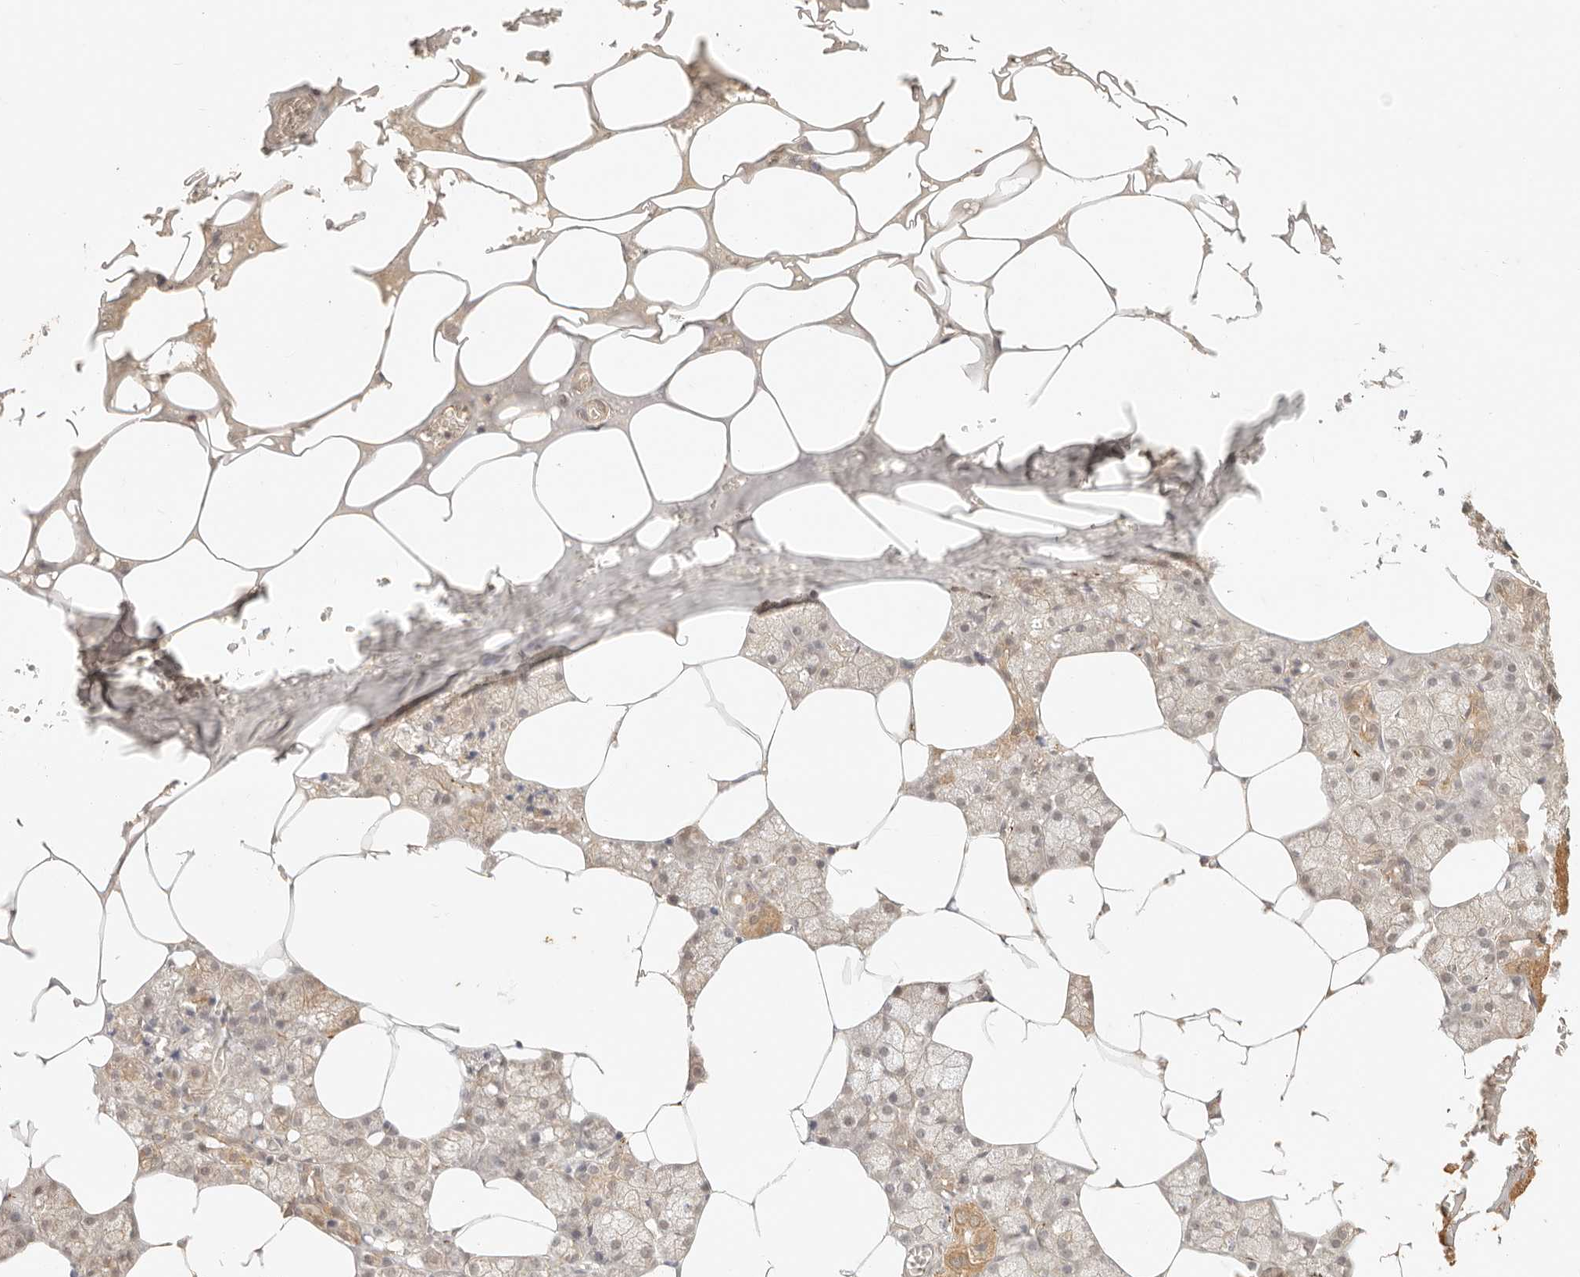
{"staining": {"intensity": "moderate", "quantity": "25%-75%", "location": "cytoplasmic/membranous"}, "tissue": "salivary gland", "cell_type": "Glandular cells", "image_type": "normal", "snomed": [{"axis": "morphology", "description": "Normal tissue, NOS"}, {"axis": "topography", "description": "Salivary gland"}], "caption": "This micrograph demonstrates immunohistochemistry staining of unremarkable salivary gland, with medium moderate cytoplasmic/membranous staining in approximately 25%-75% of glandular cells.", "gene": "TRIM11", "patient": {"sex": "male", "age": 62}}